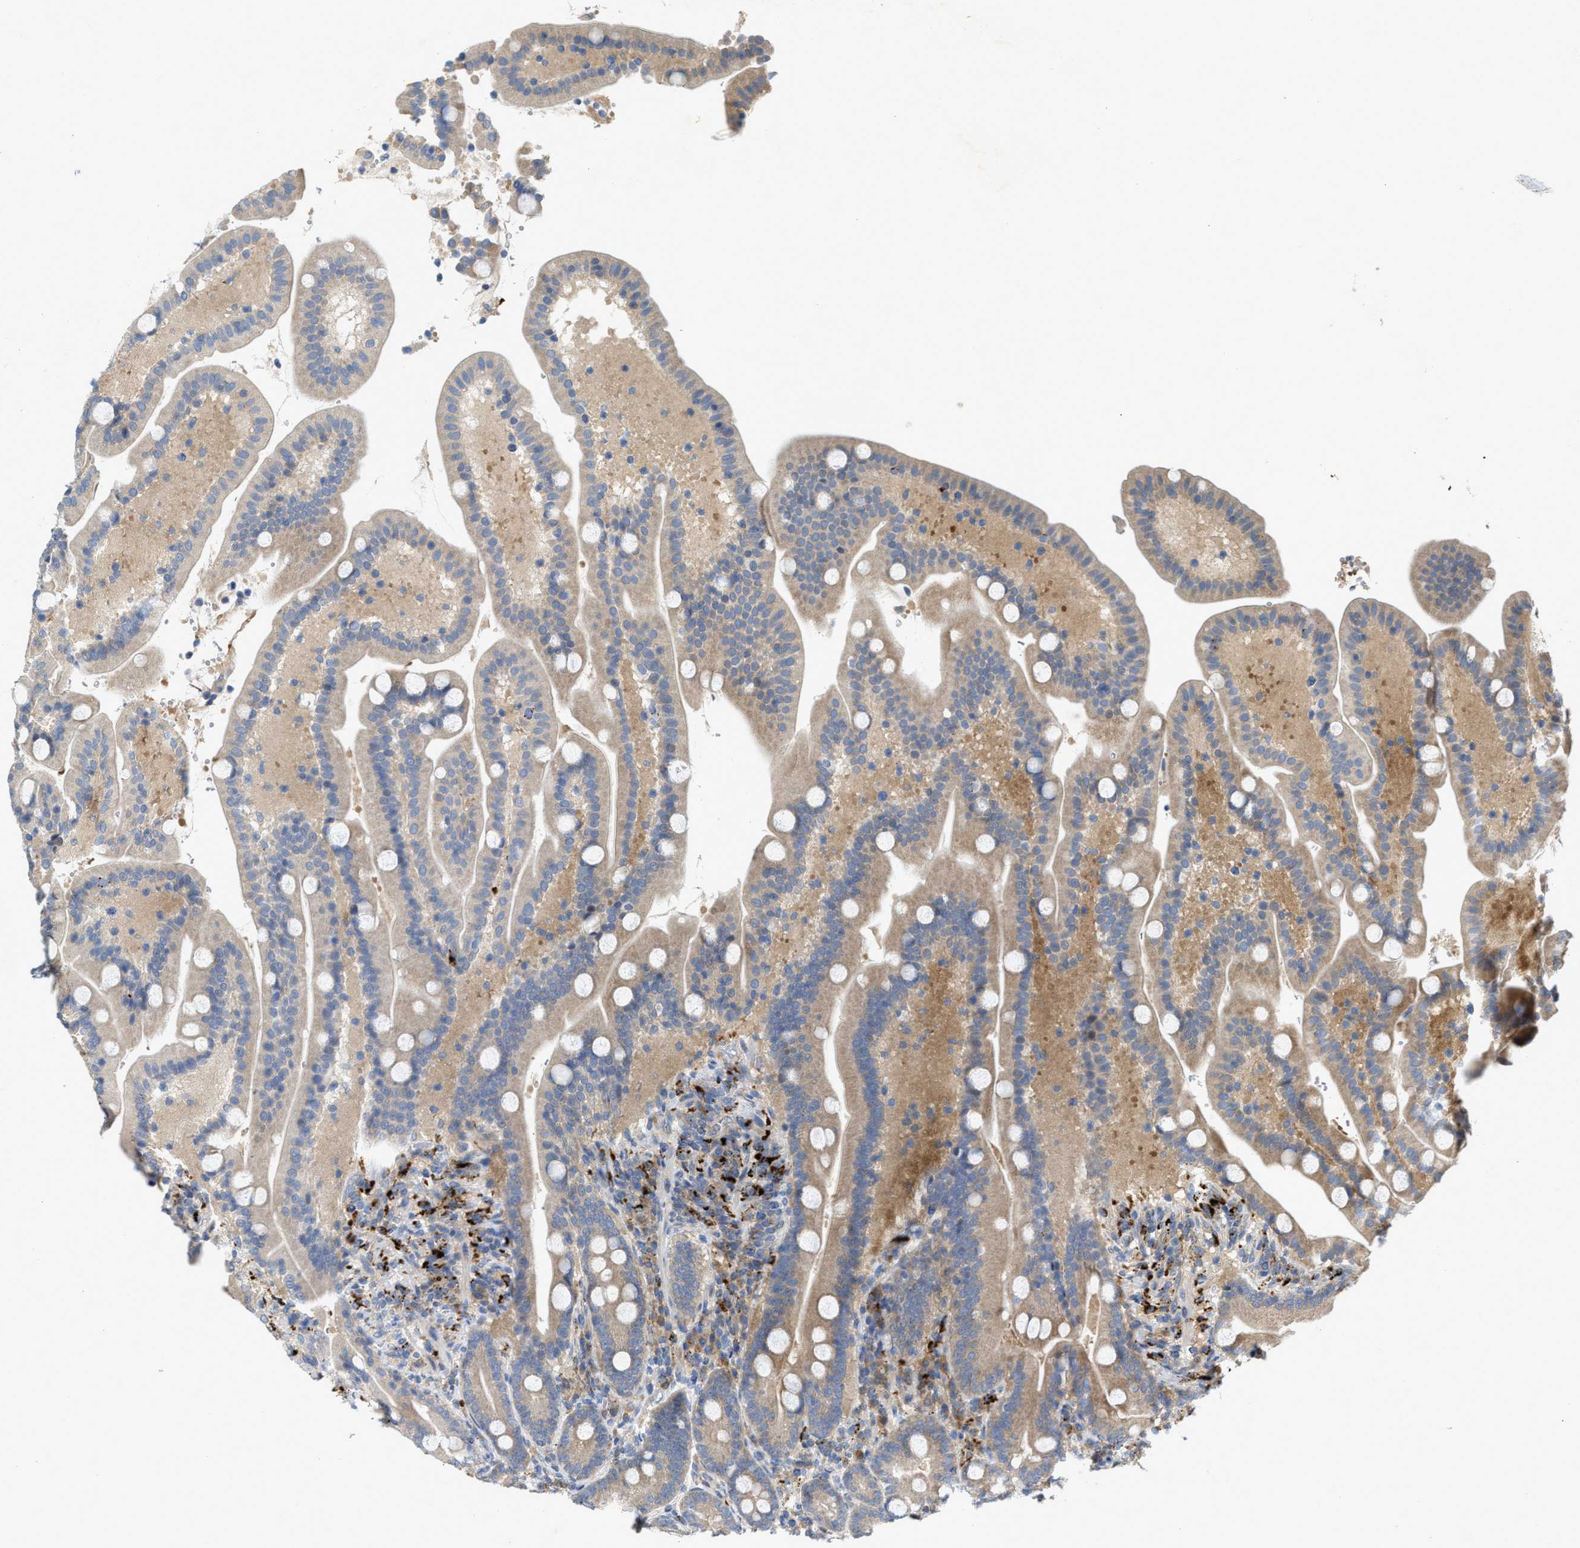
{"staining": {"intensity": "moderate", "quantity": ">75%", "location": "cytoplasmic/membranous"}, "tissue": "duodenum", "cell_type": "Glandular cells", "image_type": "normal", "snomed": [{"axis": "morphology", "description": "Normal tissue, NOS"}, {"axis": "topography", "description": "Duodenum"}], "caption": "DAB immunohistochemical staining of benign duodenum exhibits moderate cytoplasmic/membranous protein staining in about >75% of glandular cells. (Stains: DAB in brown, nuclei in blue, Microscopy: brightfield microscopy at high magnification).", "gene": "KLHDC10", "patient": {"sex": "male", "age": 54}}